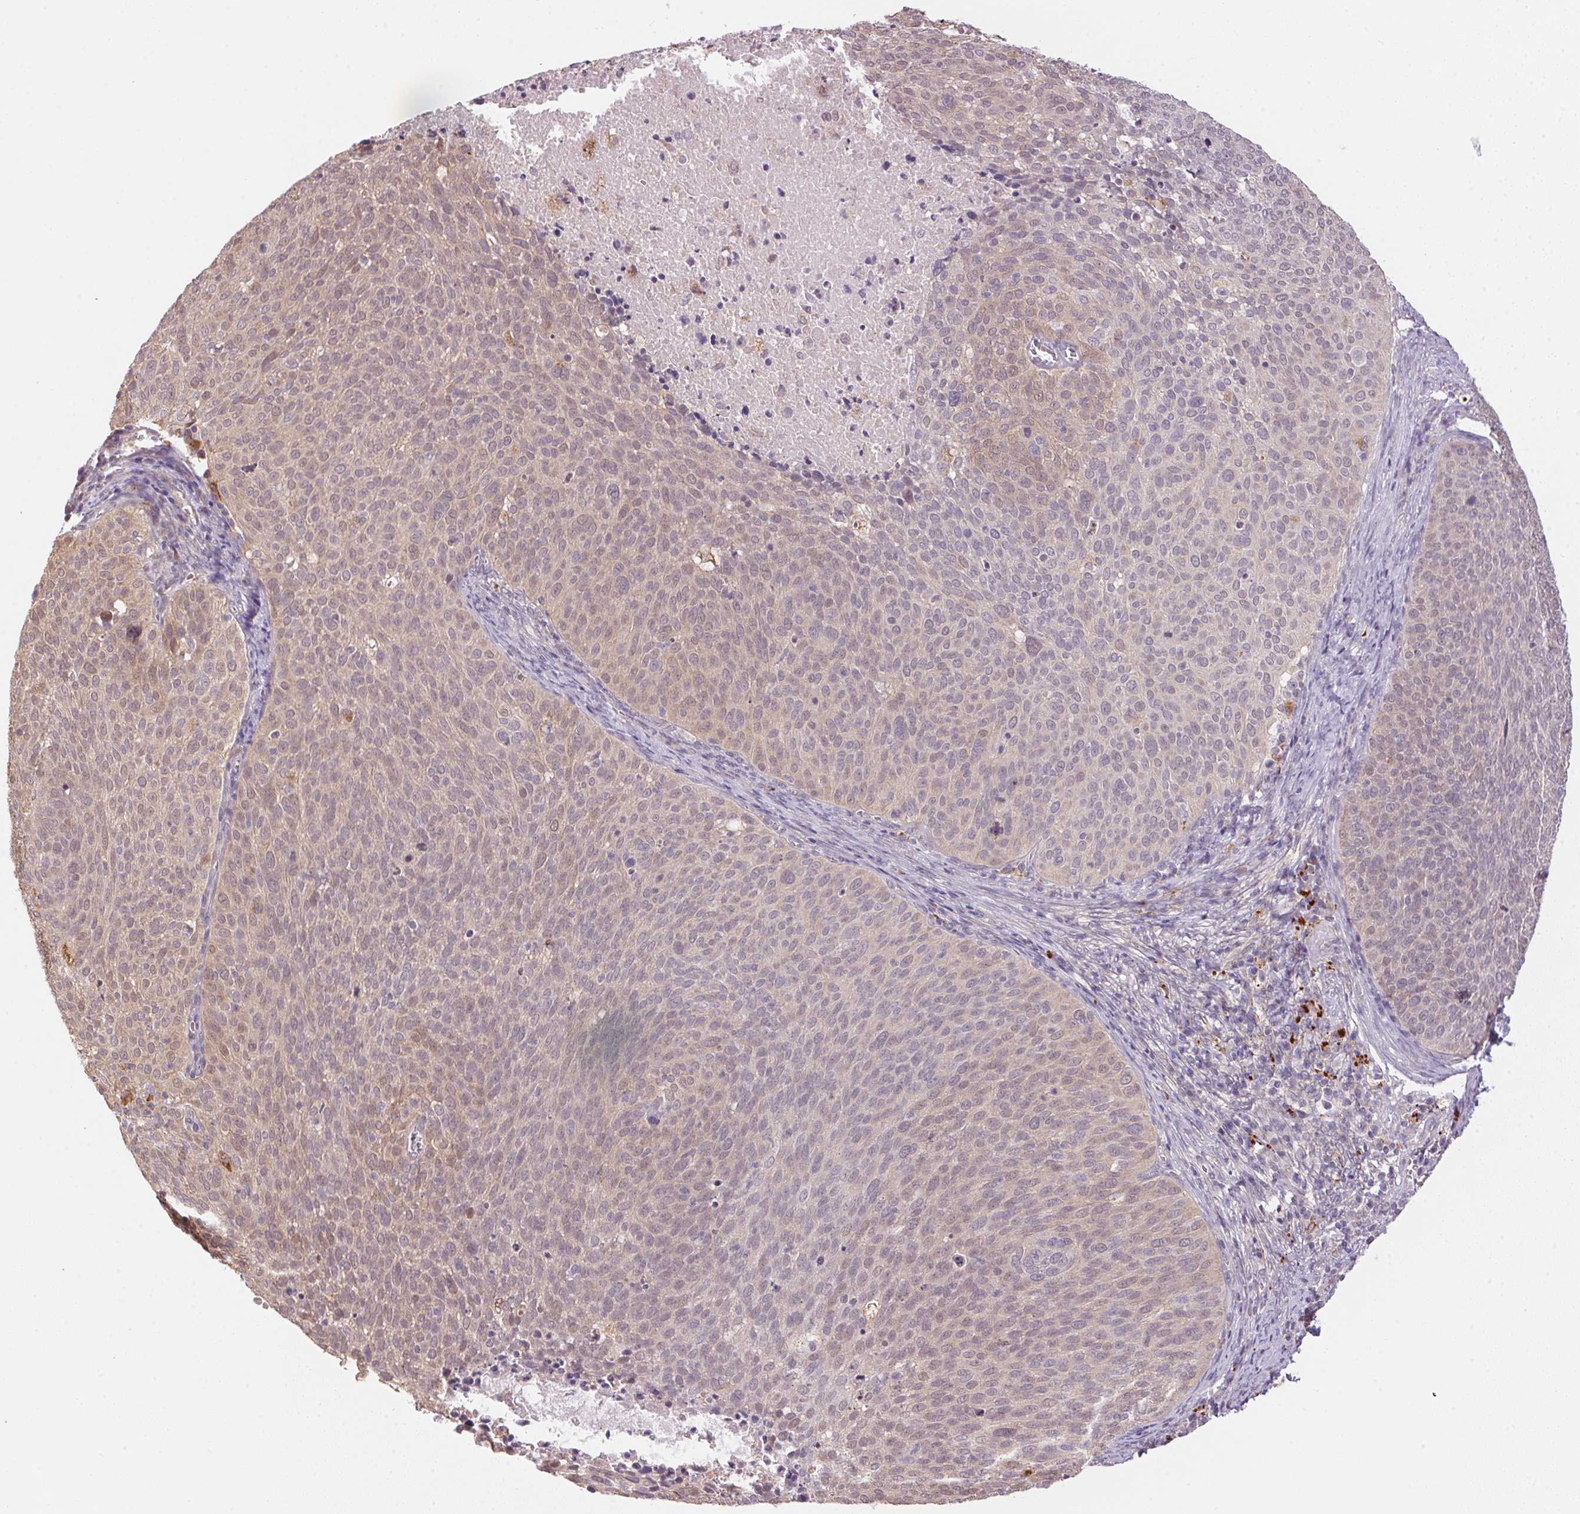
{"staining": {"intensity": "weak", "quantity": "<25%", "location": "cytoplasmic/membranous"}, "tissue": "cervical cancer", "cell_type": "Tumor cells", "image_type": "cancer", "snomed": [{"axis": "morphology", "description": "Squamous cell carcinoma, NOS"}, {"axis": "topography", "description": "Cervix"}], "caption": "An immunohistochemistry histopathology image of cervical squamous cell carcinoma is shown. There is no staining in tumor cells of cervical squamous cell carcinoma. The staining was performed using DAB (3,3'-diaminobenzidine) to visualize the protein expression in brown, while the nuclei were stained in blue with hematoxylin (Magnification: 20x).", "gene": "ADH5", "patient": {"sex": "female", "age": 39}}